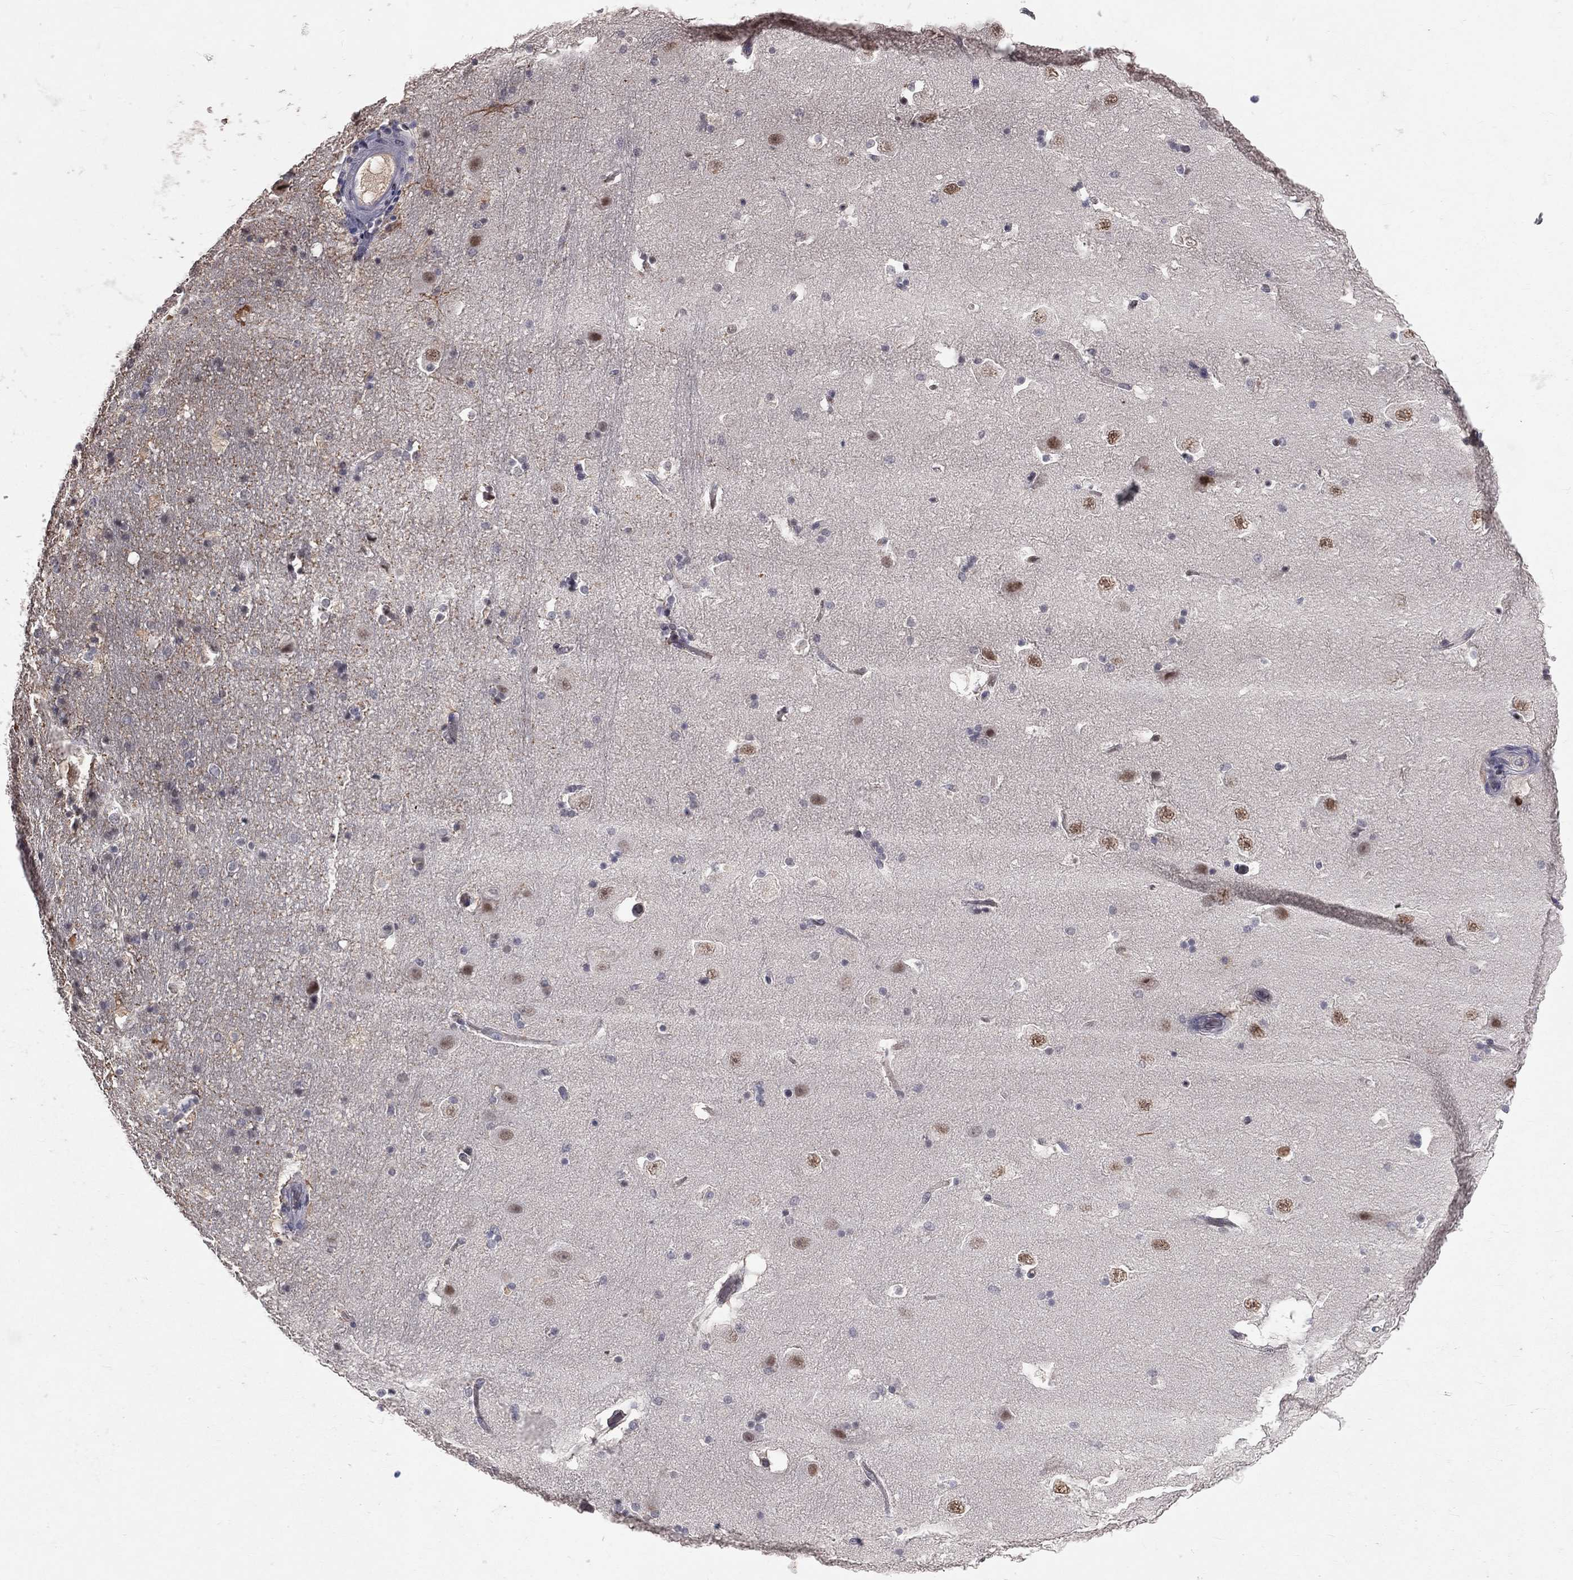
{"staining": {"intensity": "negative", "quantity": "none", "location": "none"}, "tissue": "hippocampus", "cell_type": "Glial cells", "image_type": "normal", "snomed": [{"axis": "morphology", "description": "Normal tissue, NOS"}, {"axis": "topography", "description": "Hippocampus"}], "caption": "Immunohistochemistry (IHC) of benign human hippocampus exhibits no staining in glial cells.", "gene": "DSG4", "patient": {"sex": "male", "age": 51}}